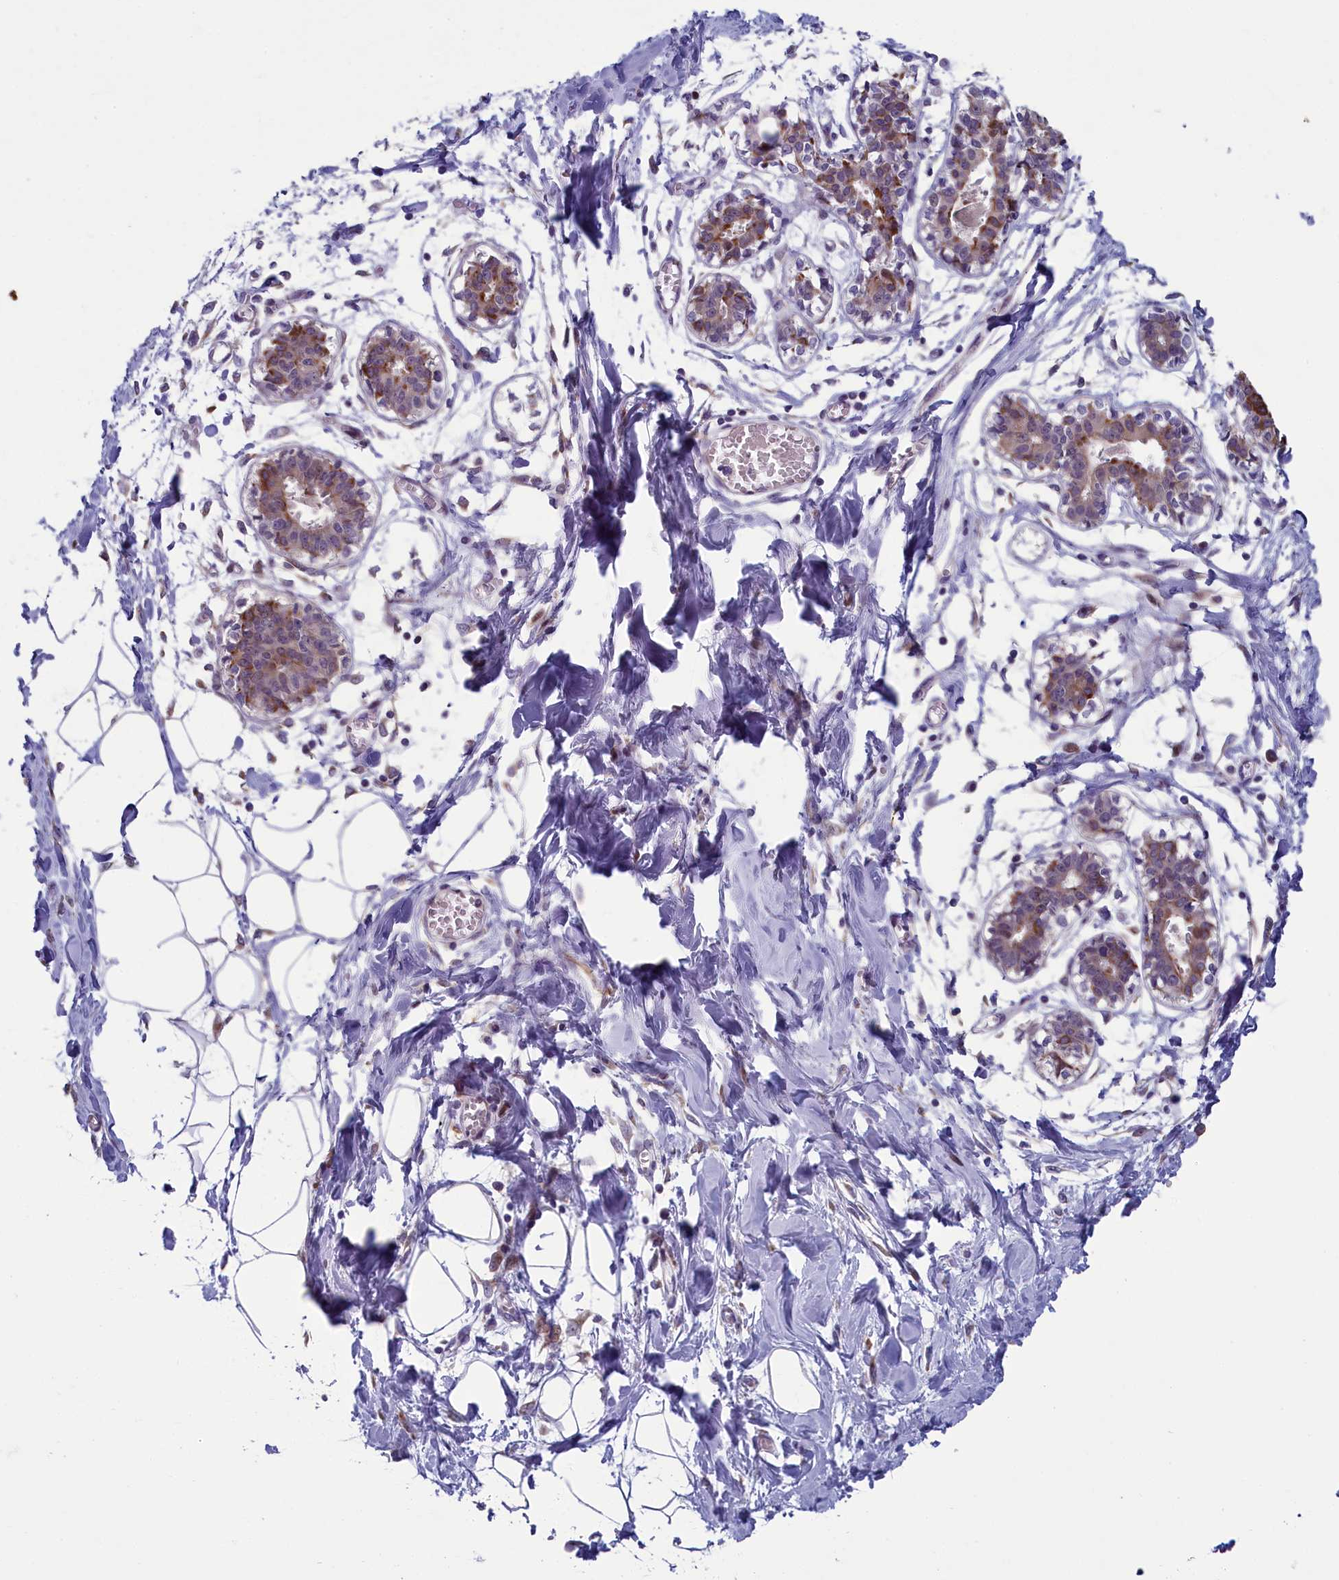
{"staining": {"intensity": "negative", "quantity": "none", "location": "none"}, "tissue": "breast", "cell_type": "Adipocytes", "image_type": "normal", "snomed": [{"axis": "morphology", "description": "Normal tissue, NOS"}, {"axis": "topography", "description": "Breast"}], "caption": "Immunohistochemistry of benign human breast reveals no positivity in adipocytes. Brightfield microscopy of immunohistochemistry (IHC) stained with DAB (brown) and hematoxylin (blue), captured at high magnification.", "gene": "ANKRD39", "patient": {"sex": "female", "age": 27}}